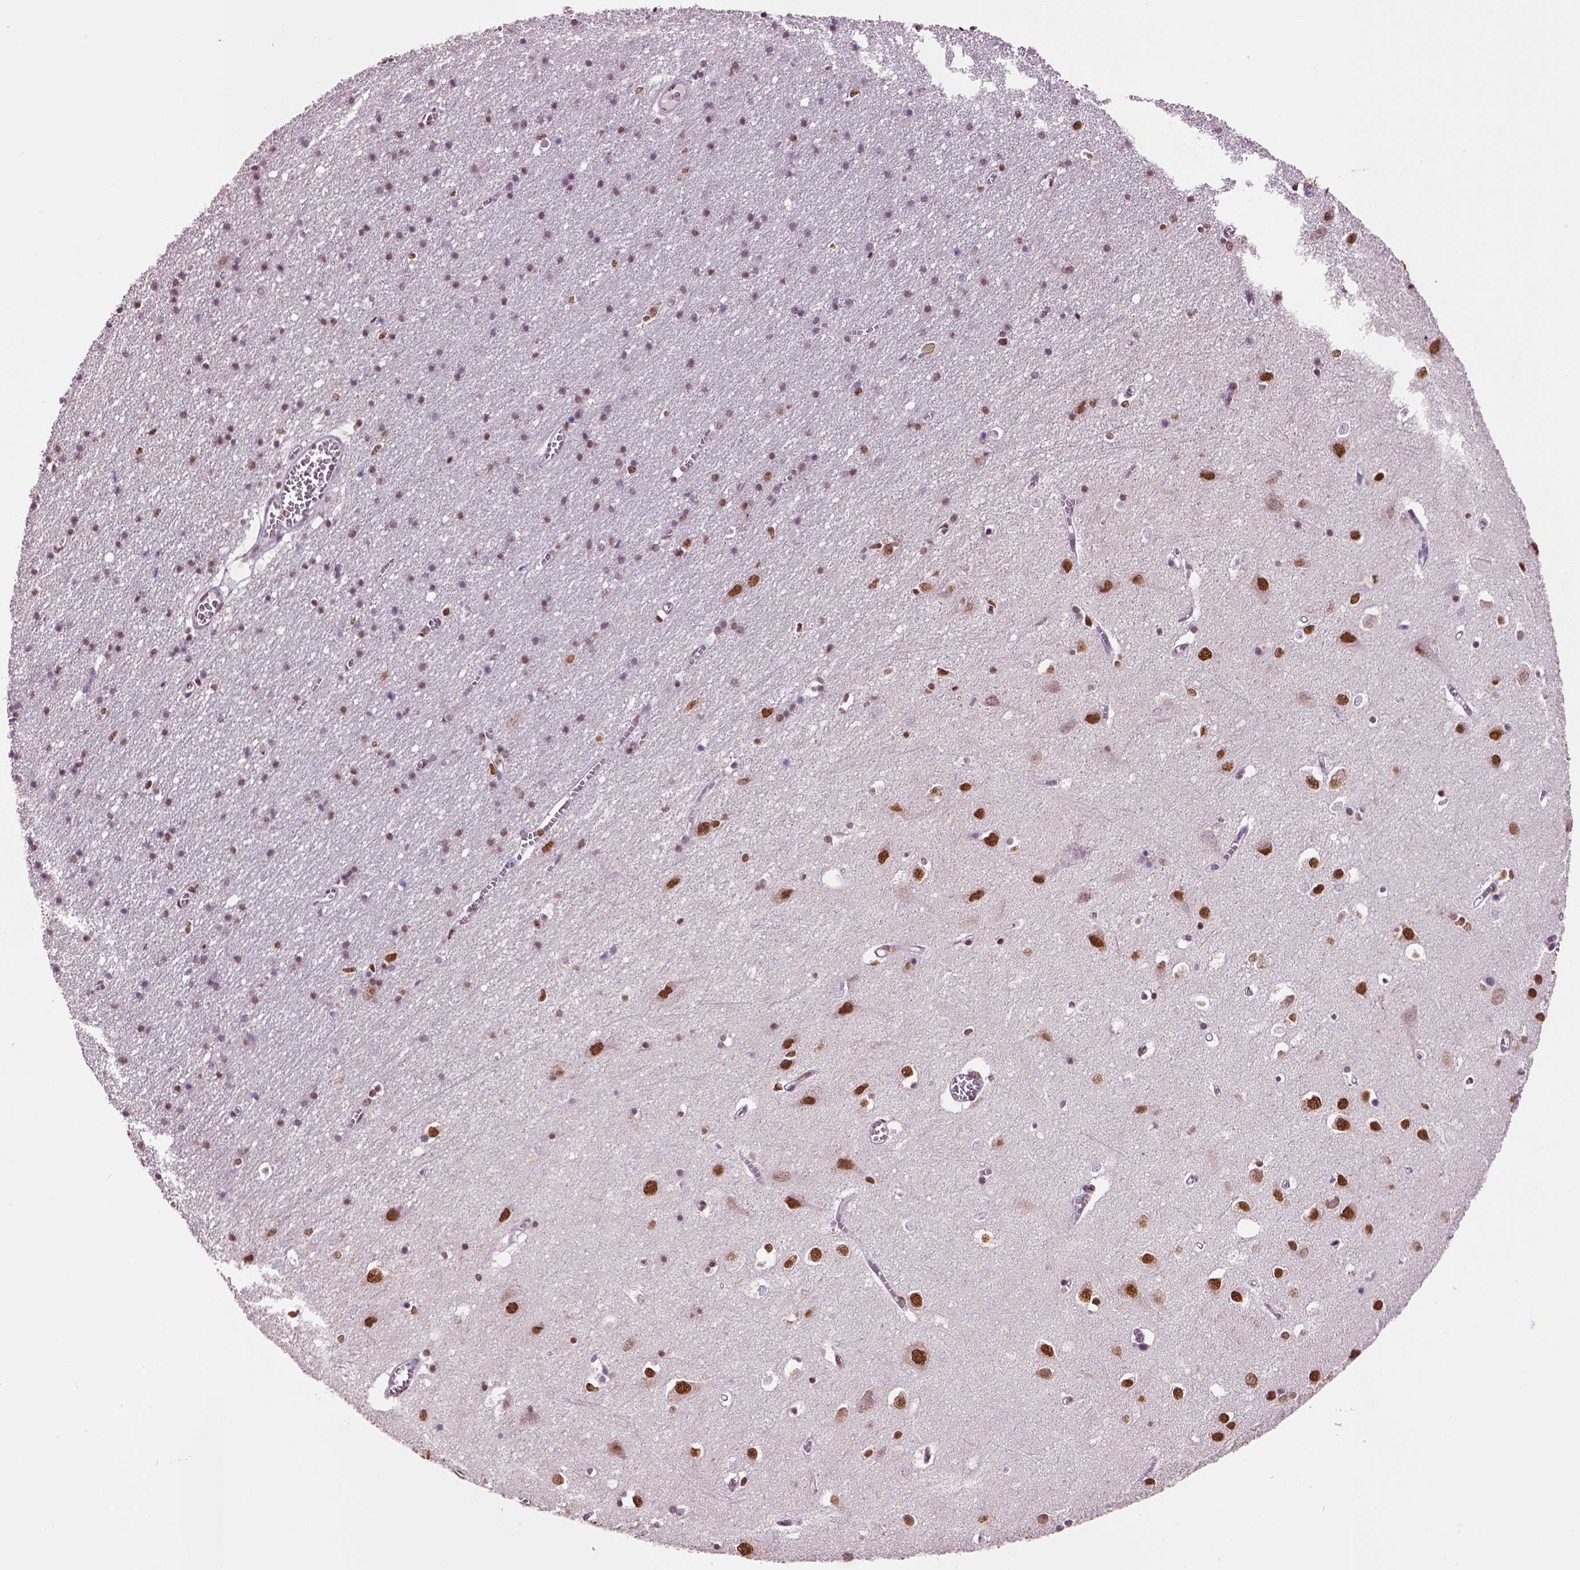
{"staining": {"intensity": "moderate", "quantity": "25%-75%", "location": "nuclear"}, "tissue": "cerebral cortex", "cell_type": "Endothelial cells", "image_type": "normal", "snomed": [{"axis": "morphology", "description": "Normal tissue, NOS"}, {"axis": "topography", "description": "Cerebral cortex"}], "caption": "Immunohistochemical staining of unremarkable cerebral cortex demonstrates medium levels of moderate nuclear staining in approximately 25%-75% of endothelial cells. (DAB = brown stain, brightfield microscopy at high magnification).", "gene": "DDX3X", "patient": {"sex": "male", "age": 70}}